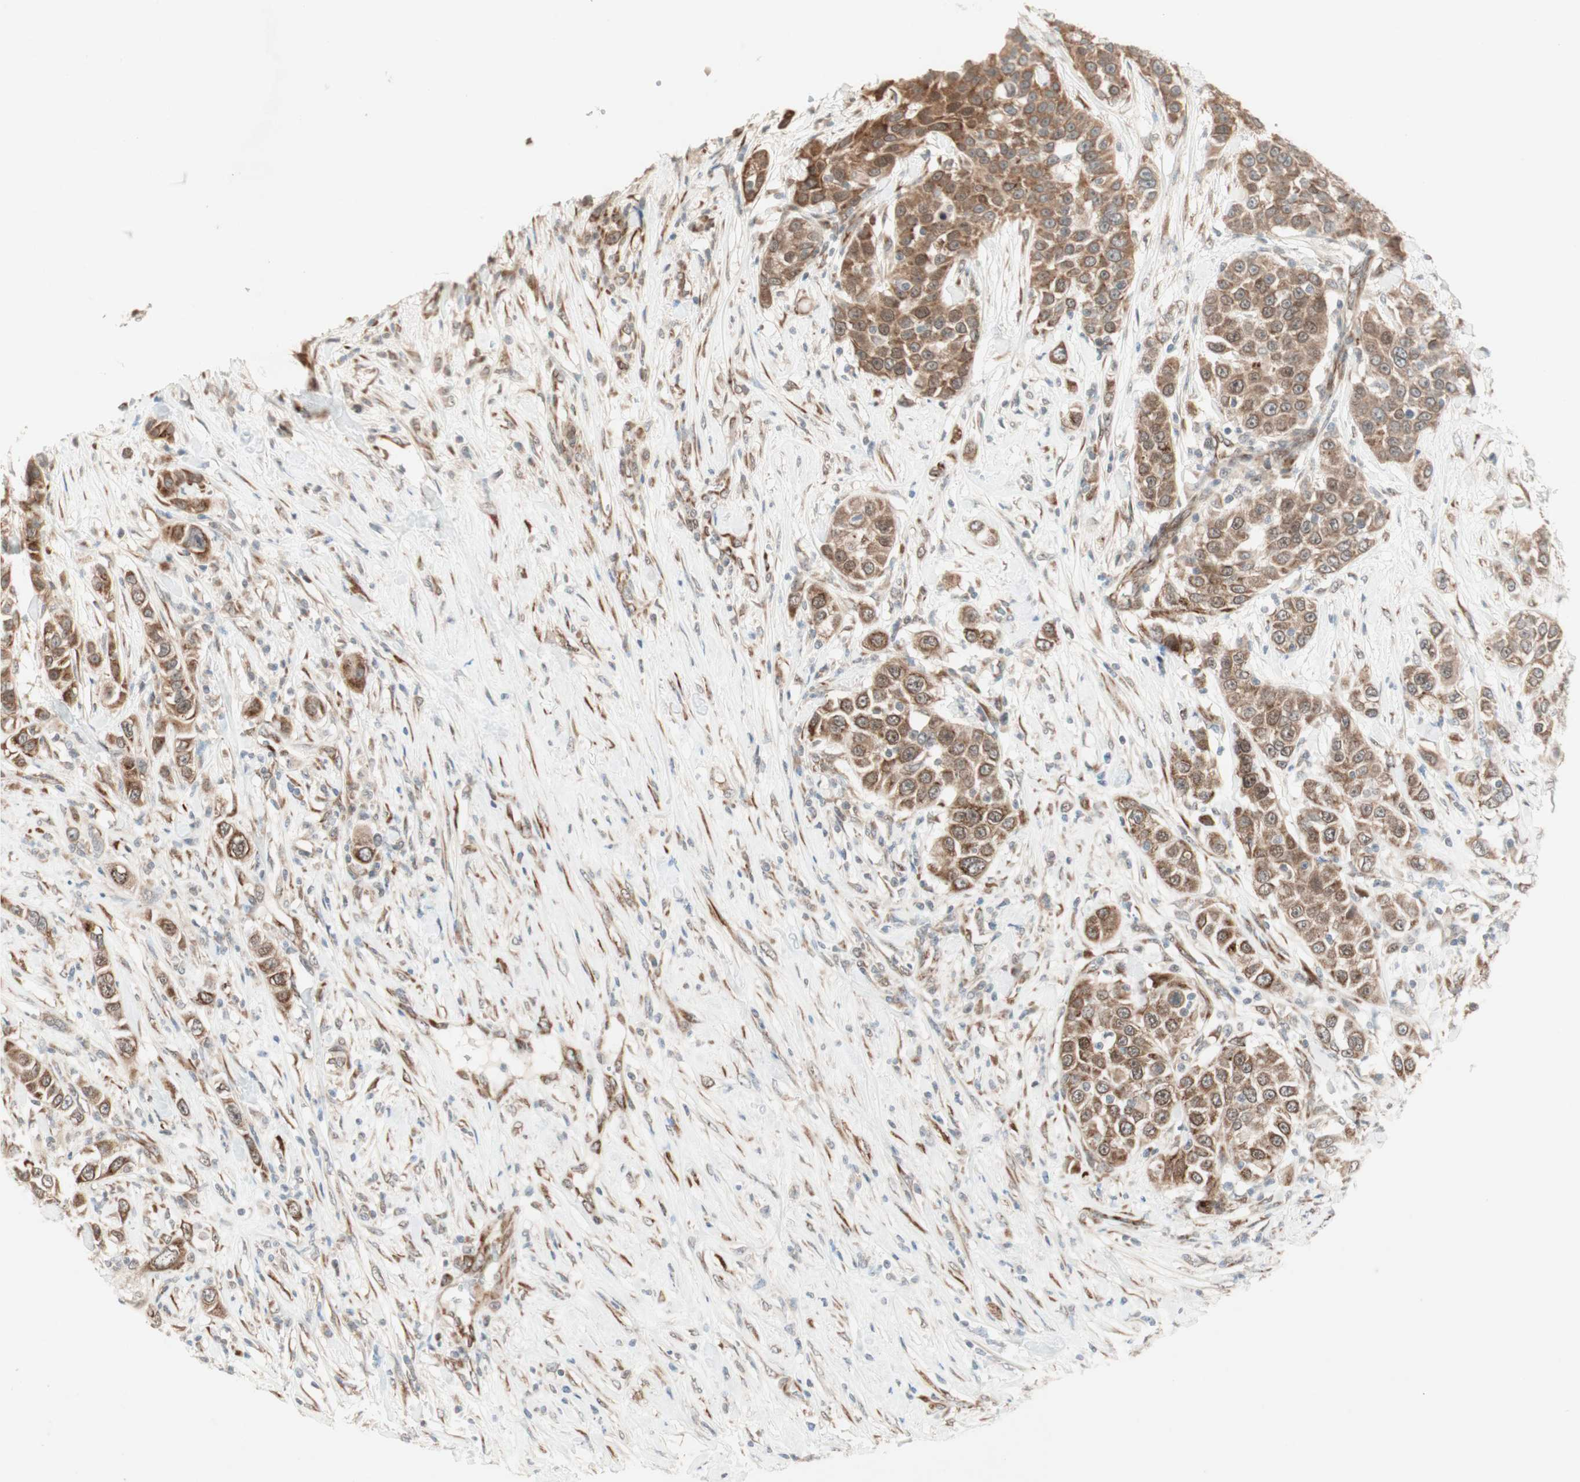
{"staining": {"intensity": "moderate", "quantity": ">75%", "location": "cytoplasmic/membranous"}, "tissue": "urothelial cancer", "cell_type": "Tumor cells", "image_type": "cancer", "snomed": [{"axis": "morphology", "description": "Urothelial carcinoma, High grade"}, {"axis": "topography", "description": "Urinary bladder"}], "caption": "Immunohistochemistry histopathology image of neoplastic tissue: human urothelial cancer stained using immunohistochemistry (IHC) displays medium levels of moderate protein expression localized specifically in the cytoplasmic/membranous of tumor cells, appearing as a cytoplasmic/membranous brown color.", "gene": "ZNF37A", "patient": {"sex": "female", "age": 80}}